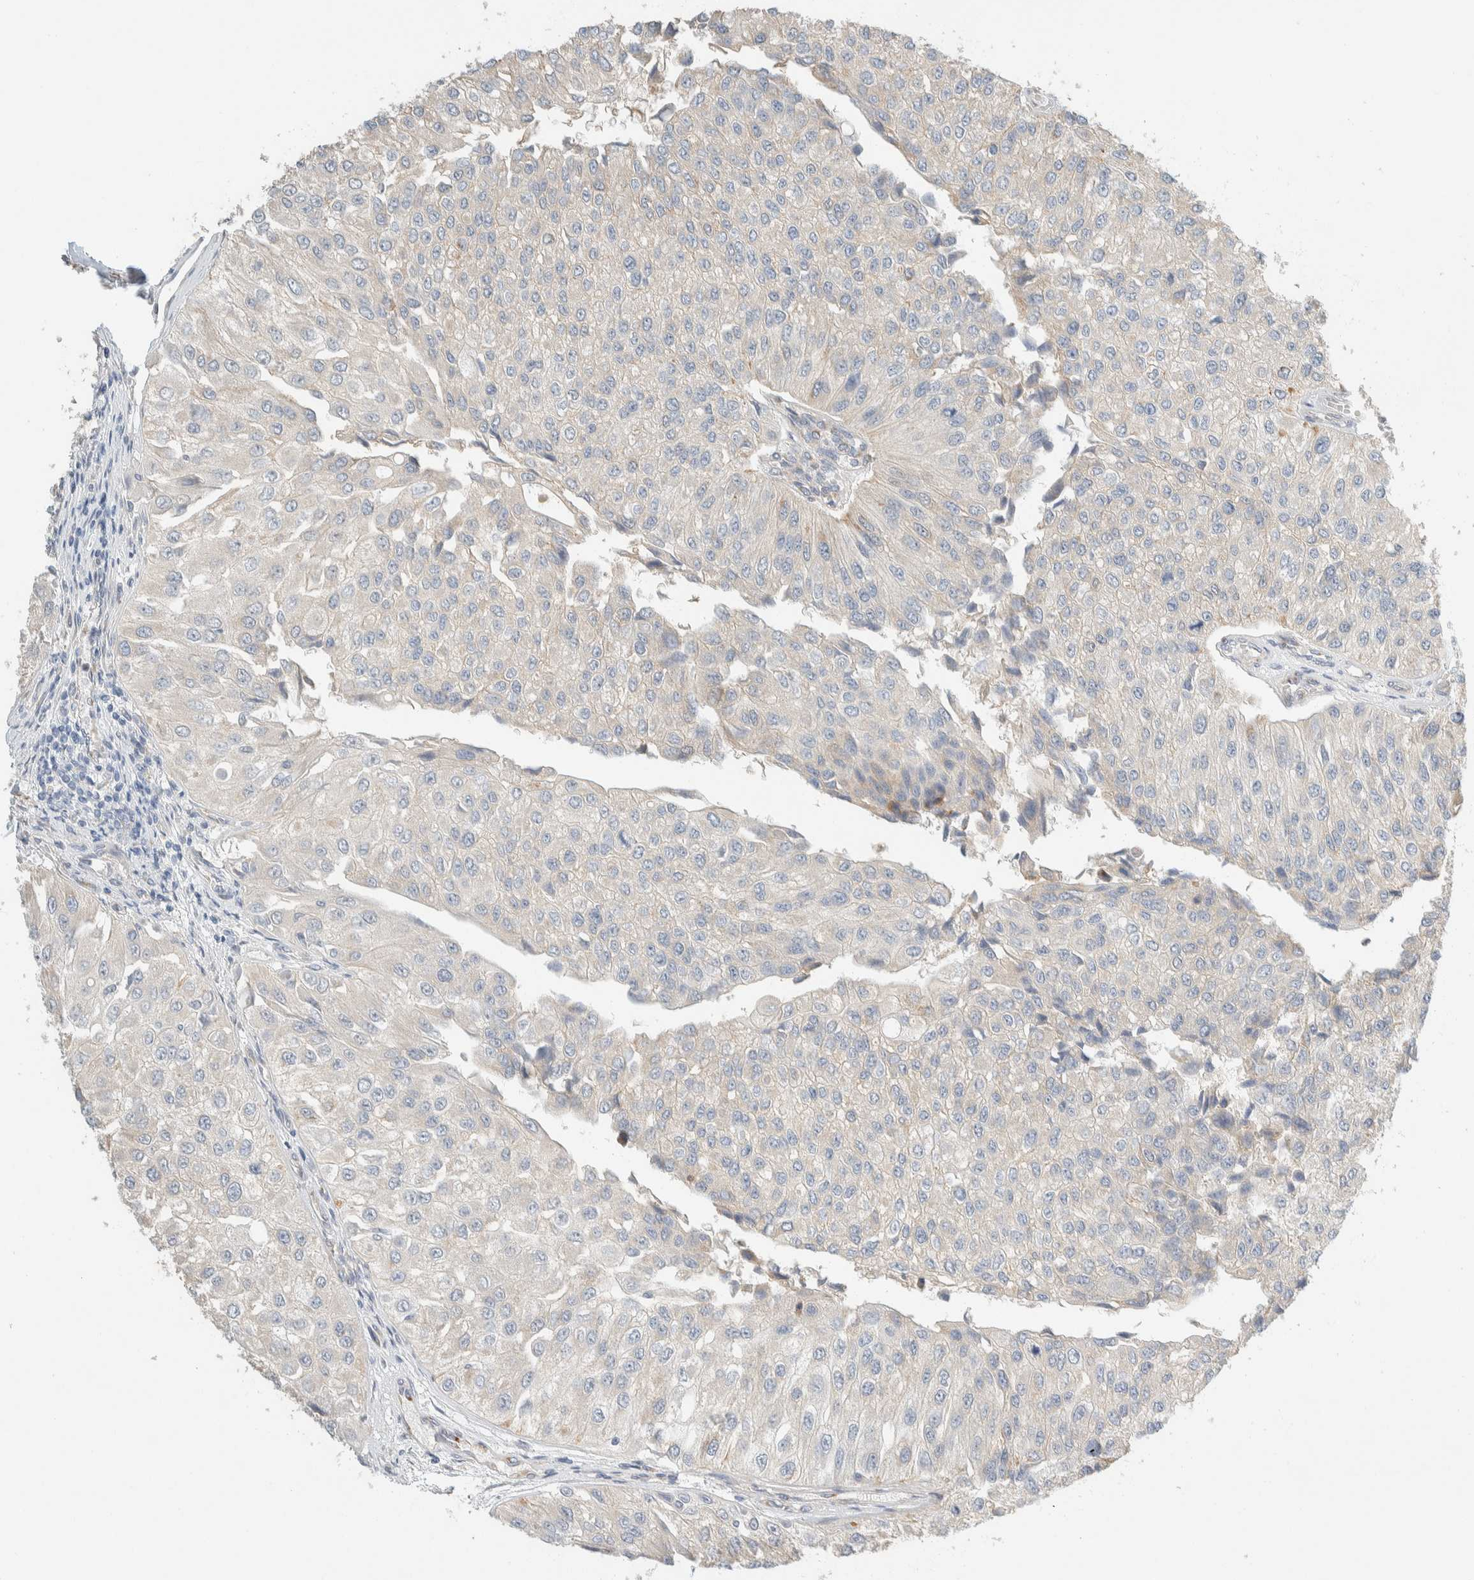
{"staining": {"intensity": "weak", "quantity": "<25%", "location": "cytoplasmic/membranous"}, "tissue": "urothelial cancer", "cell_type": "Tumor cells", "image_type": "cancer", "snomed": [{"axis": "morphology", "description": "Urothelial carcinoma, High grade"}, {"axis": "topography", "description": "Kidney"}, {"axis": "topography", "description": "Urinary bladder"}], "caption": "An IHC micrograph of high-grade urothelial carcinoma is shown. There is no staining in tumor cells of high-grade urothelial carcinoma.", "gene": "TMEM184B", "patient": {"sex": "male", "age": 77}}